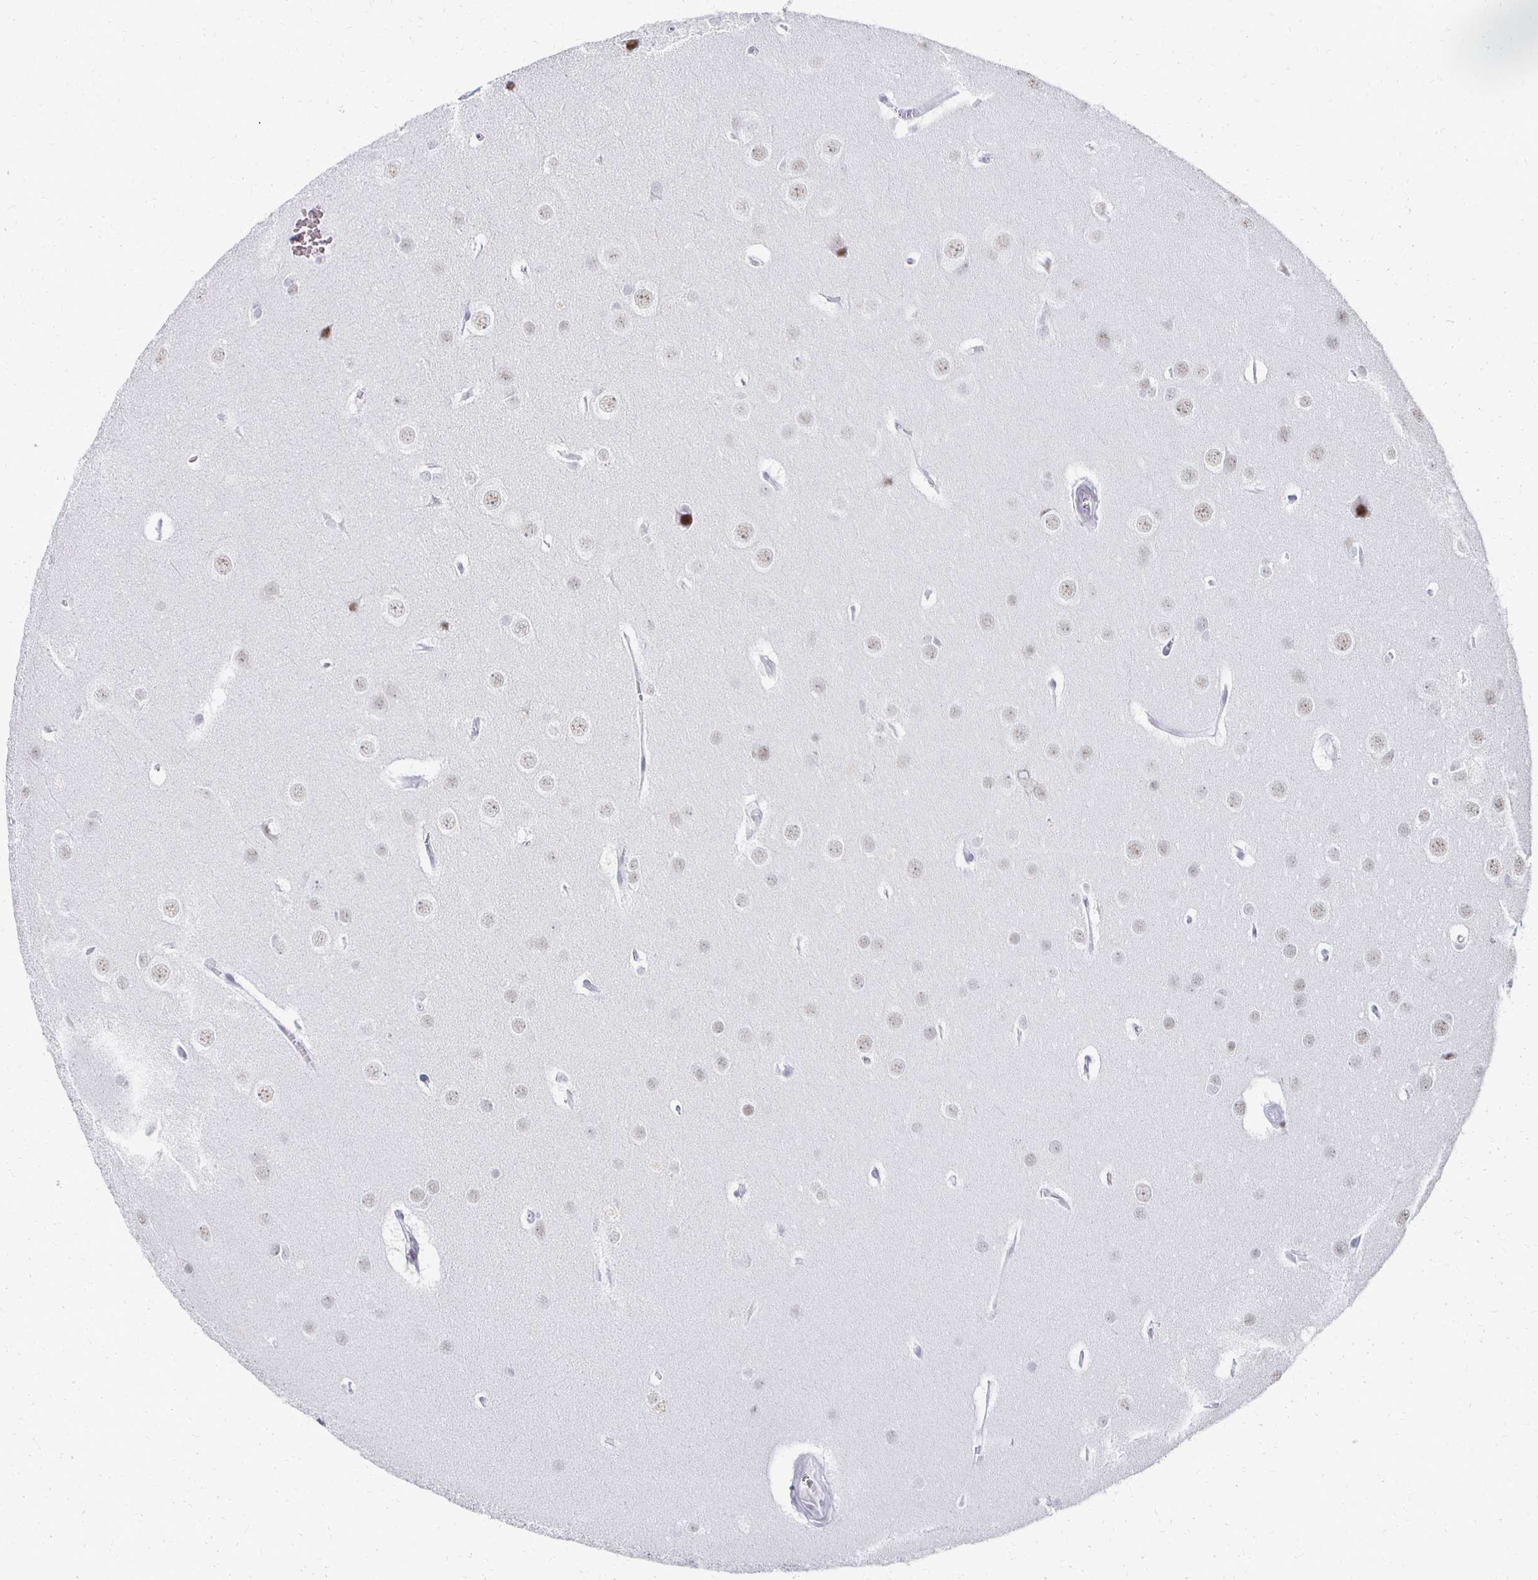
{"staining": {"intensity": "negative", "quantity": "none", "location": "none"}, "tissue": "glioma", "cell_type": "Tumor cells", "image_type": "cancer", "snomed": [{"axis": "morphology", "description": "Glioma, malignant, Low grade"}, {"axis": "topography", "description": "Brain"}], "caption": "A high-resolution photomicrograph shows IHC staining of malignant glioma (low-grade), which exhibits no significant expression in tumor cells. (Brightfield microscopy of DAB immunohistochemistry (IHC) at high magnification).", "gene": "CXCR2", "patient": {"sex": "female", "age": 34}}